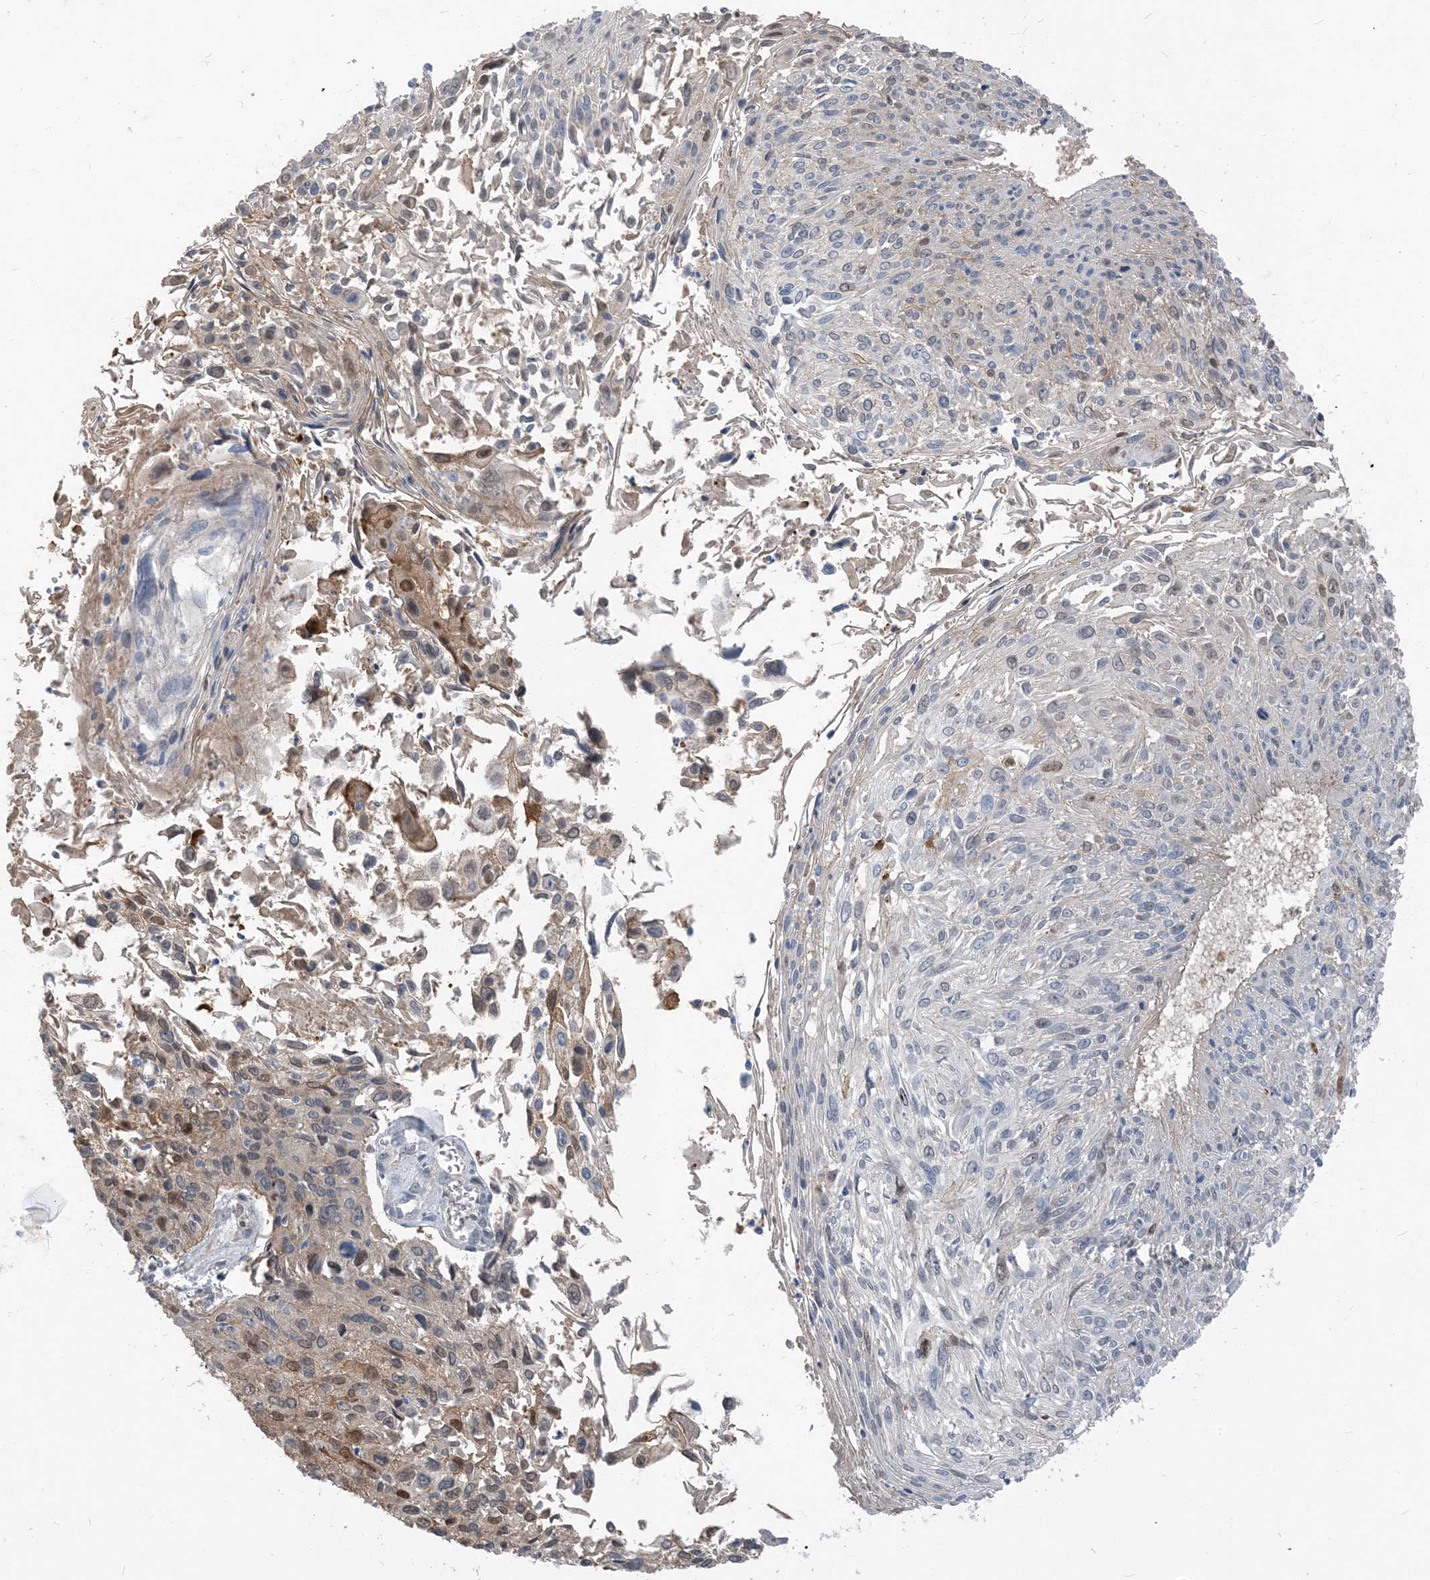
{"staining": {"intensity": "moderate", "quantity": "<25%", "location": "nuclear"}, "tissue": "cervical cancer", "cell_type": "Tumor cells", "image_type": "cancer", "snomed": [{"axis": "morphology", "description": "Squamous cell carcinoma, NOS"}, {"axis": "topography", "description": "Cervix"}], "caption": "The photomicrograph demonstrates immunohistochemical staining of squamous cell carcinoma (cervical). There is moderate nuclear expression is seen in about <25% of tumor cells.", "gene": "NCOA7", "patient": {"sex": "female", "age": 51}}